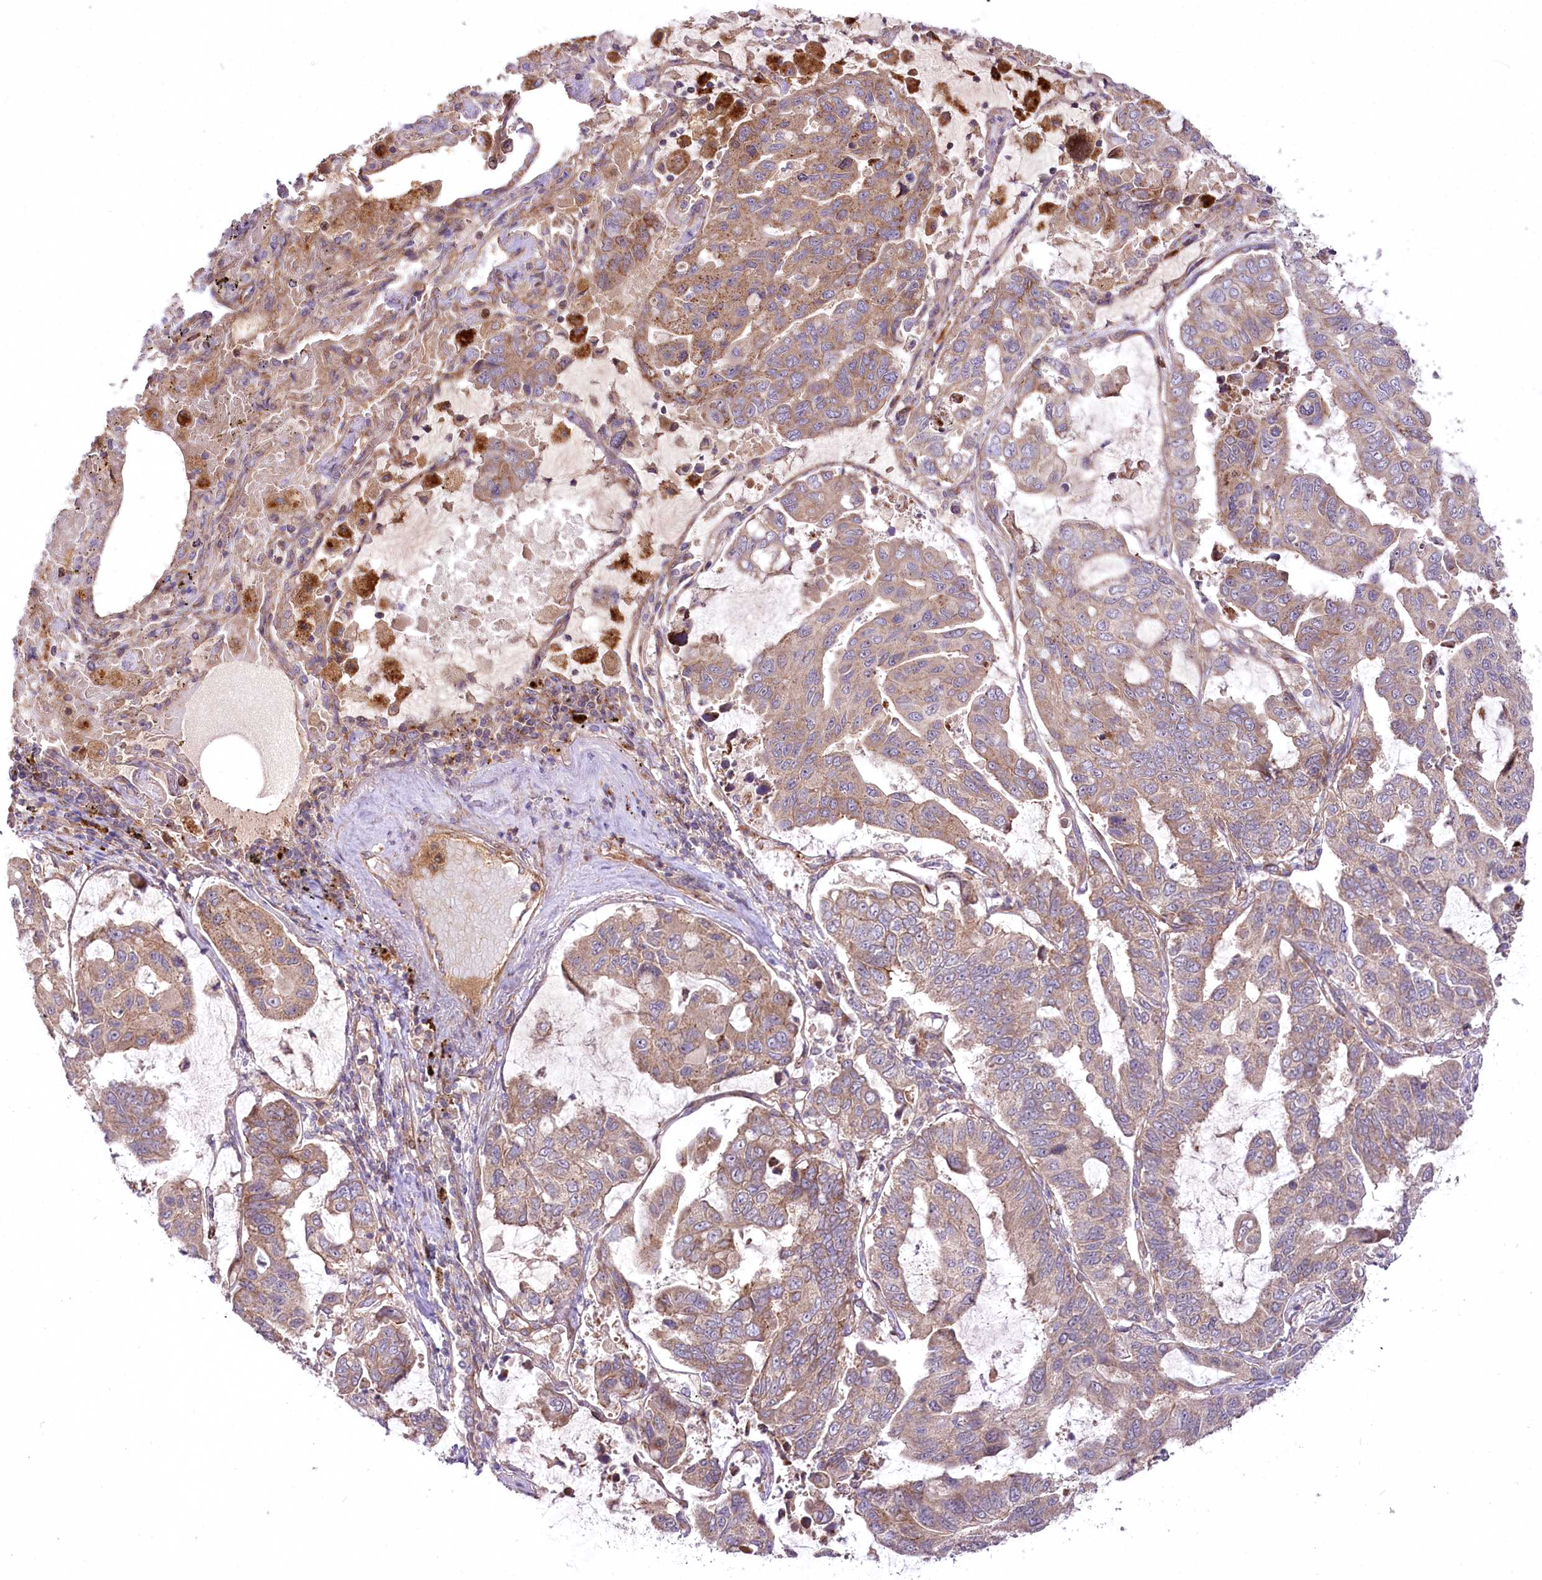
{"staining": {"intensity": "moderate", "quantity": ">75%", "location": "cytoplasmic/membranous"}, "tissue": "lung cancer", "cell_type": "Tumor cells", "image_type": "cancer", "snomed": [{"axis": "morphology", "description": "Adenocarcinoma, NOS"}, {"axis": "topography", "description": "Lung"}], "caption": "IHC of lung cancer exhibits medium levels of moderate cytoplasmic/membranous positivity in approximately >75% of tumor cells.", "gene": "PSTK", "patient": {"sex": "male", "age": 64}}